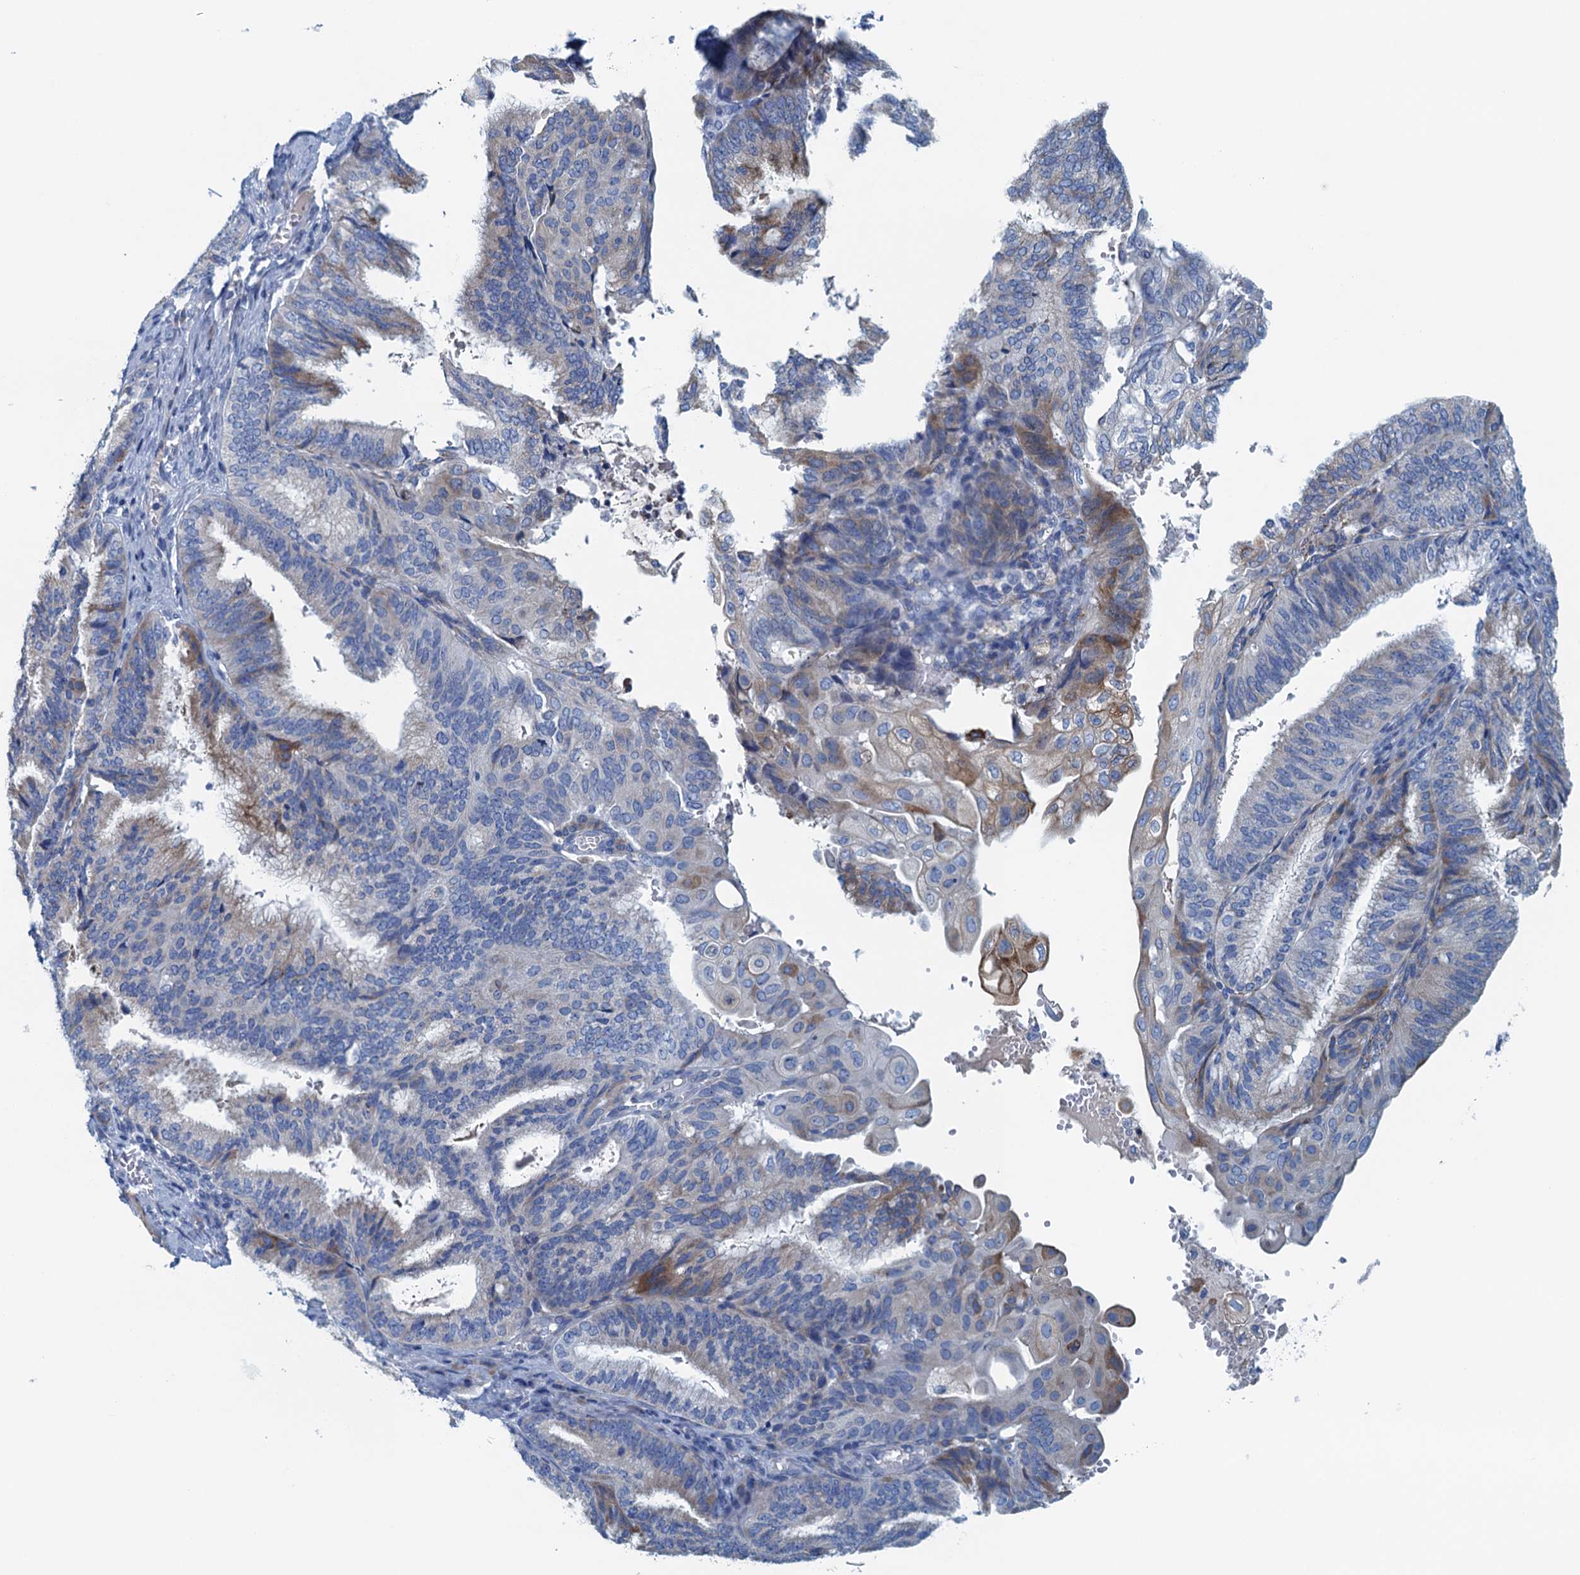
{"staining": {"intensity": "weak", "quantity": "<25%", "location": "cytoplasmic/membranous"}, "tissue": "endometrial cancer", "cell_type": "Tumor cells", "image_type": "cancer", "snomed": [{"axis": "morphology", "description": "Adenocarcinoma, NOS"}, {"axis": "topography", "description": "Endometrium"}], "caption": "Tumor cells are negative for protein expression in human adenocarcinoma (endometrial).", "gene": "C10orf88", "patient": {"sex": "female", "age": 49}}